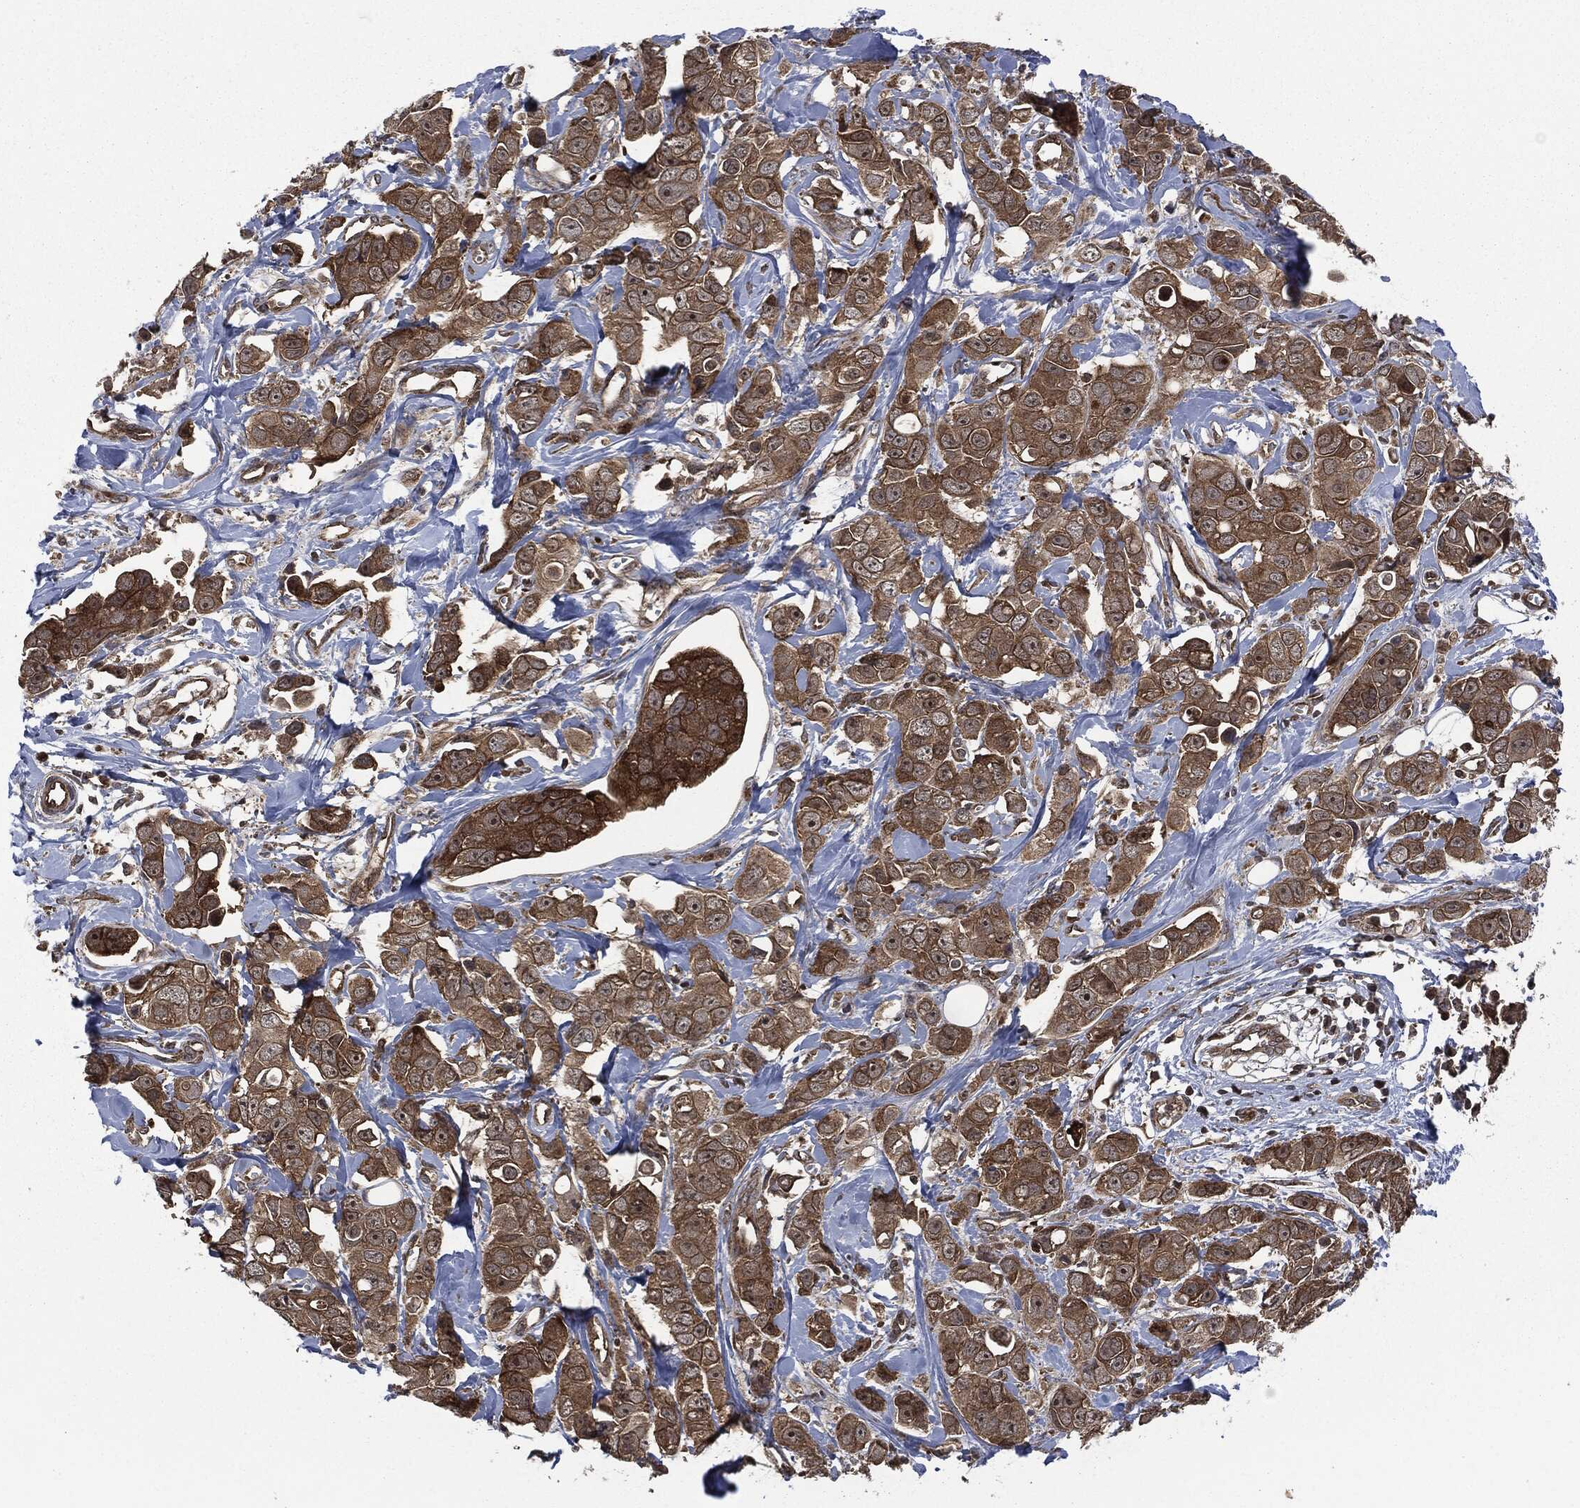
{"staining": {"intensity": "strong", "quantity": ">75%", "location": "cytoplasmic/membranous"}, "tissue": "breast cancer", "cell_type": "Tumor cells", "image_type": "cancer", "snomed": [{"axis": "morphology", "description": "Duct carcinoma"}, {"axis": "topography", "description": "Breast"}], "caption": "An immunohistochemistry histopathology image of neoplastic tissue is shown. Protein staining in brown shows strong cytoplasmic/membranous positivity in breast infiltrating ductal carcinoma within tumor cells.", "gene": "HRAS", "patient": {"sex": "female", "age": 35}}